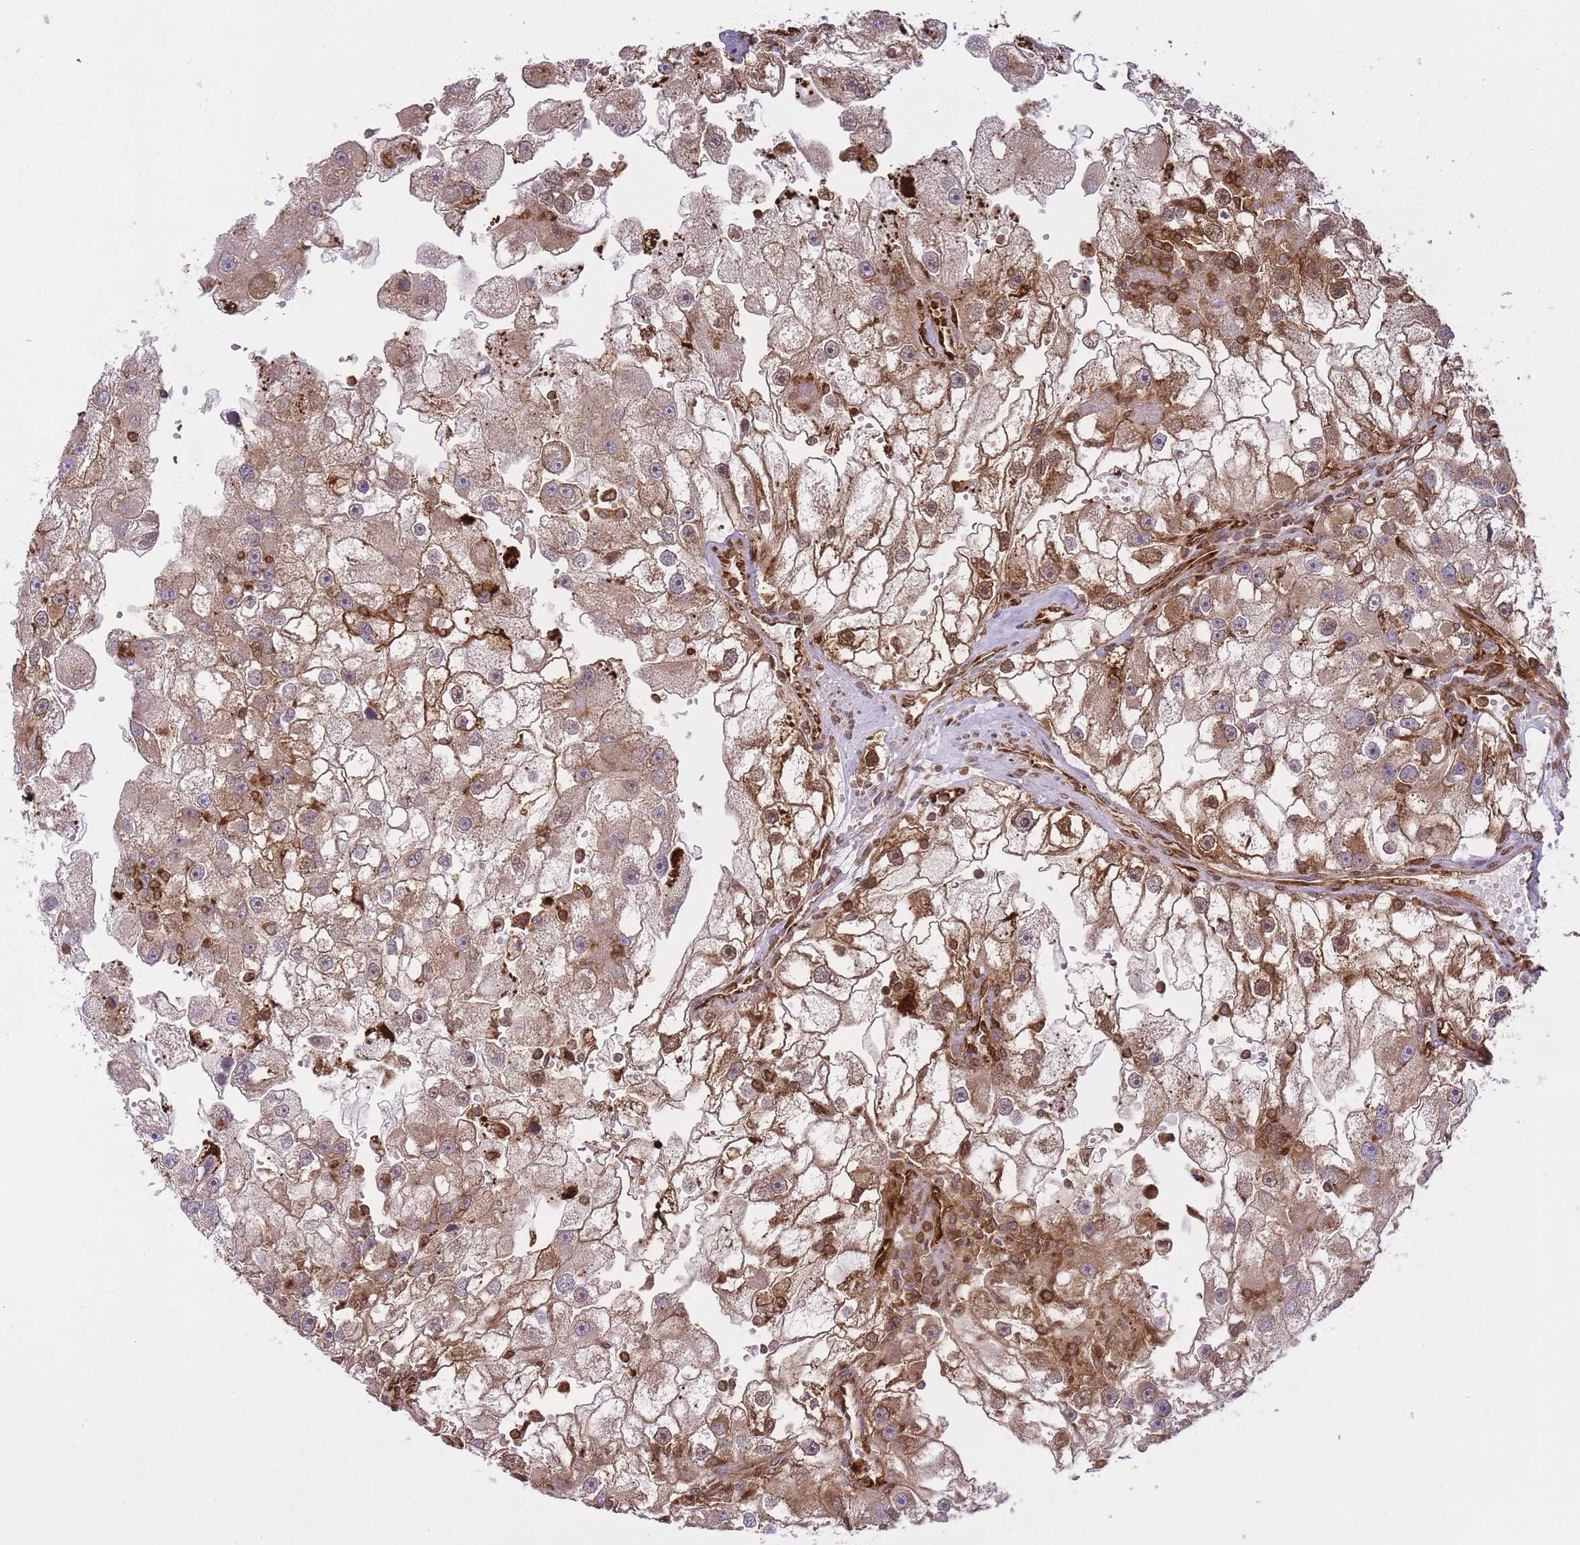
{"staining": {"intensity": "moderate", "quantity": ">75%", "location": "cytoplasmic/membranous"}, "tissue": "renal cancer", "cell_type": "Tumor cells", "image_type": "cancer", "snomed": [{"axis": "morphology", "description": "Adenocarcinoma, NOS"}, {"axis": "topography", "description": "Kidney"}], "caption": "A photomicrograph showing moderate cytoplasmic/membranous expression in about >75% of tumor cells in renal cancer (adenocarcinoma), as visualized by brown immunohistochemical staining.", "gene": "MSN", "patient": {"sex": "male", "age": 63}}